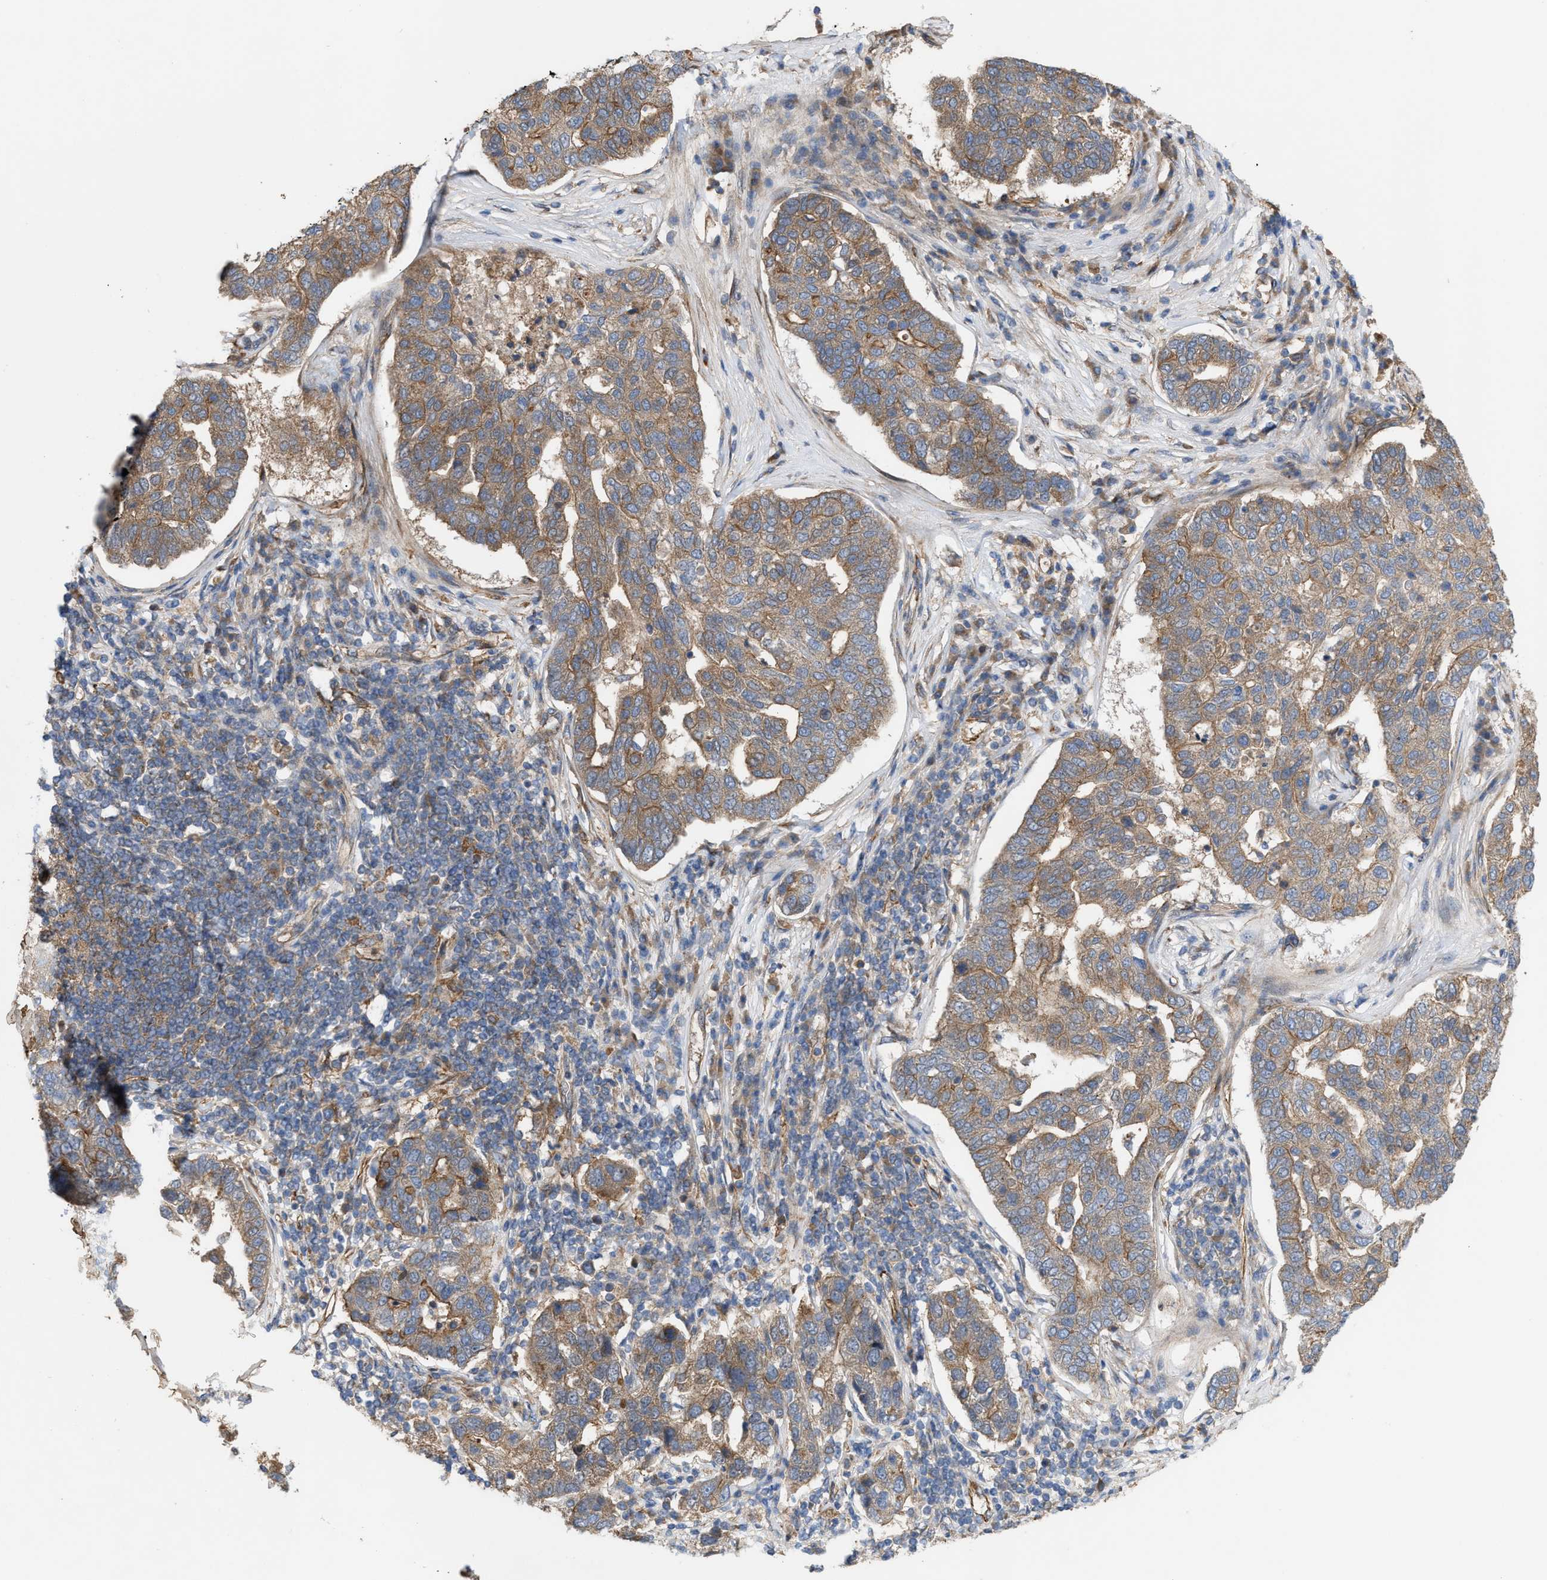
{"staining": {"intensity": "weak", "quantity": ">75%", "location": "cytoplasmic/membranous"}, "tissue": "pancreatic cancer", "cell_type": "Tumor cells", "image_type": "cancer", "snomed": [{"axis": "morphology", "description": "Adenocarcinoma, NOS"}, {"axis": "topography", "description": "Pancreas"}], "caption": "Adenocarcinoma (pancreatic) stained with DAB (3,3'-diaminobenzidine) immunohistochemistry (IHC) exhibits low levels of weak cytoplasmic/membranous expression in about >75% of tumor cells.", "gene": "EPS15L1", "patient": {"sex": "female", "age": 61}}